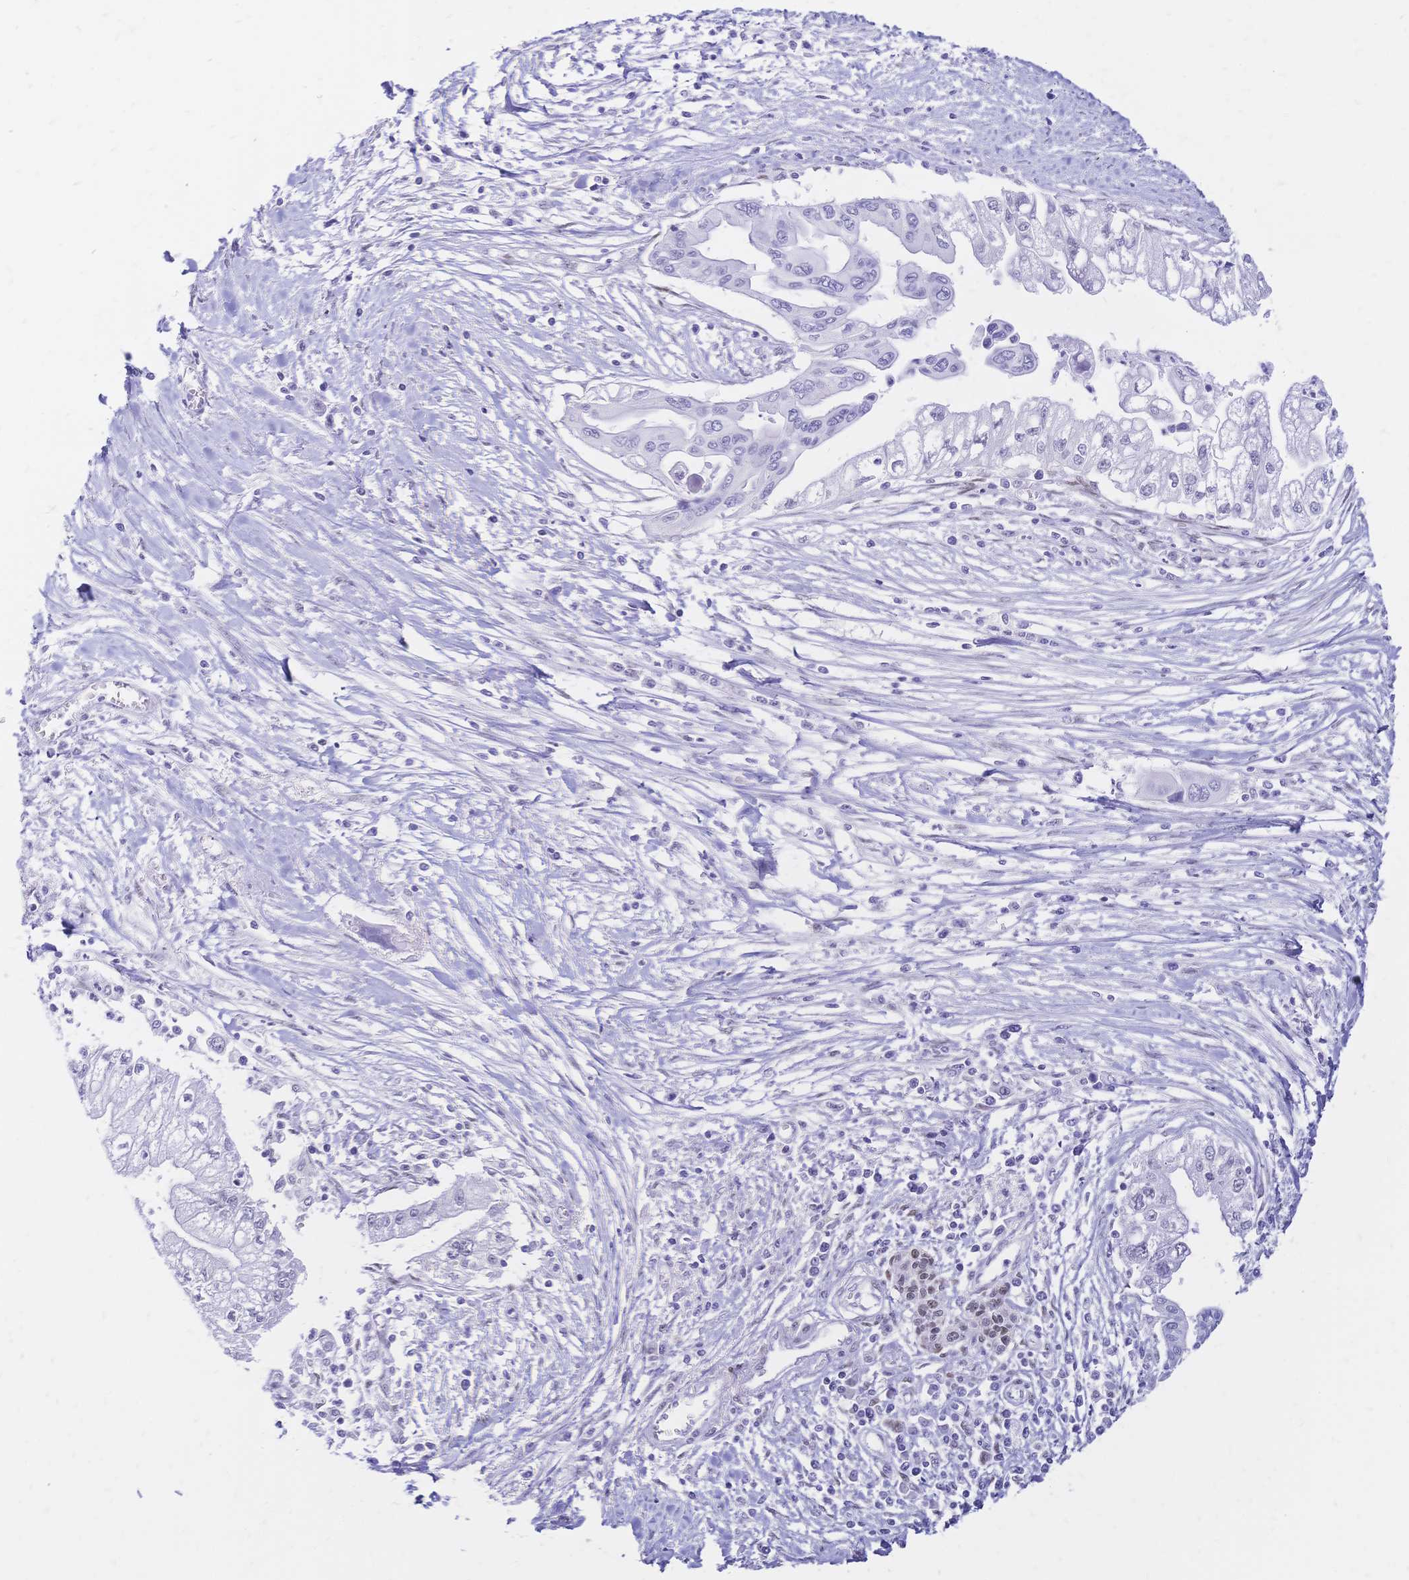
{"staining": {"intensity": "negative", "quantity": "none", "location": "none"}, "tissue": "pancreatic cancer", "cell_type": "Tumor cells", "image_type": "cancer", "snomed": [{"axis": "morphology", "description": "Adenocarcinoma, NOS"}, {"axis": "topography", "description": "Pancreas"}], "caption": "Photomicrograph shows no protein expression in tumor cells of pancreatic cancer (adenocarcinoma) tissue.", "gene": "NFIC", "patient": {"sex": "male", "age": 70}}